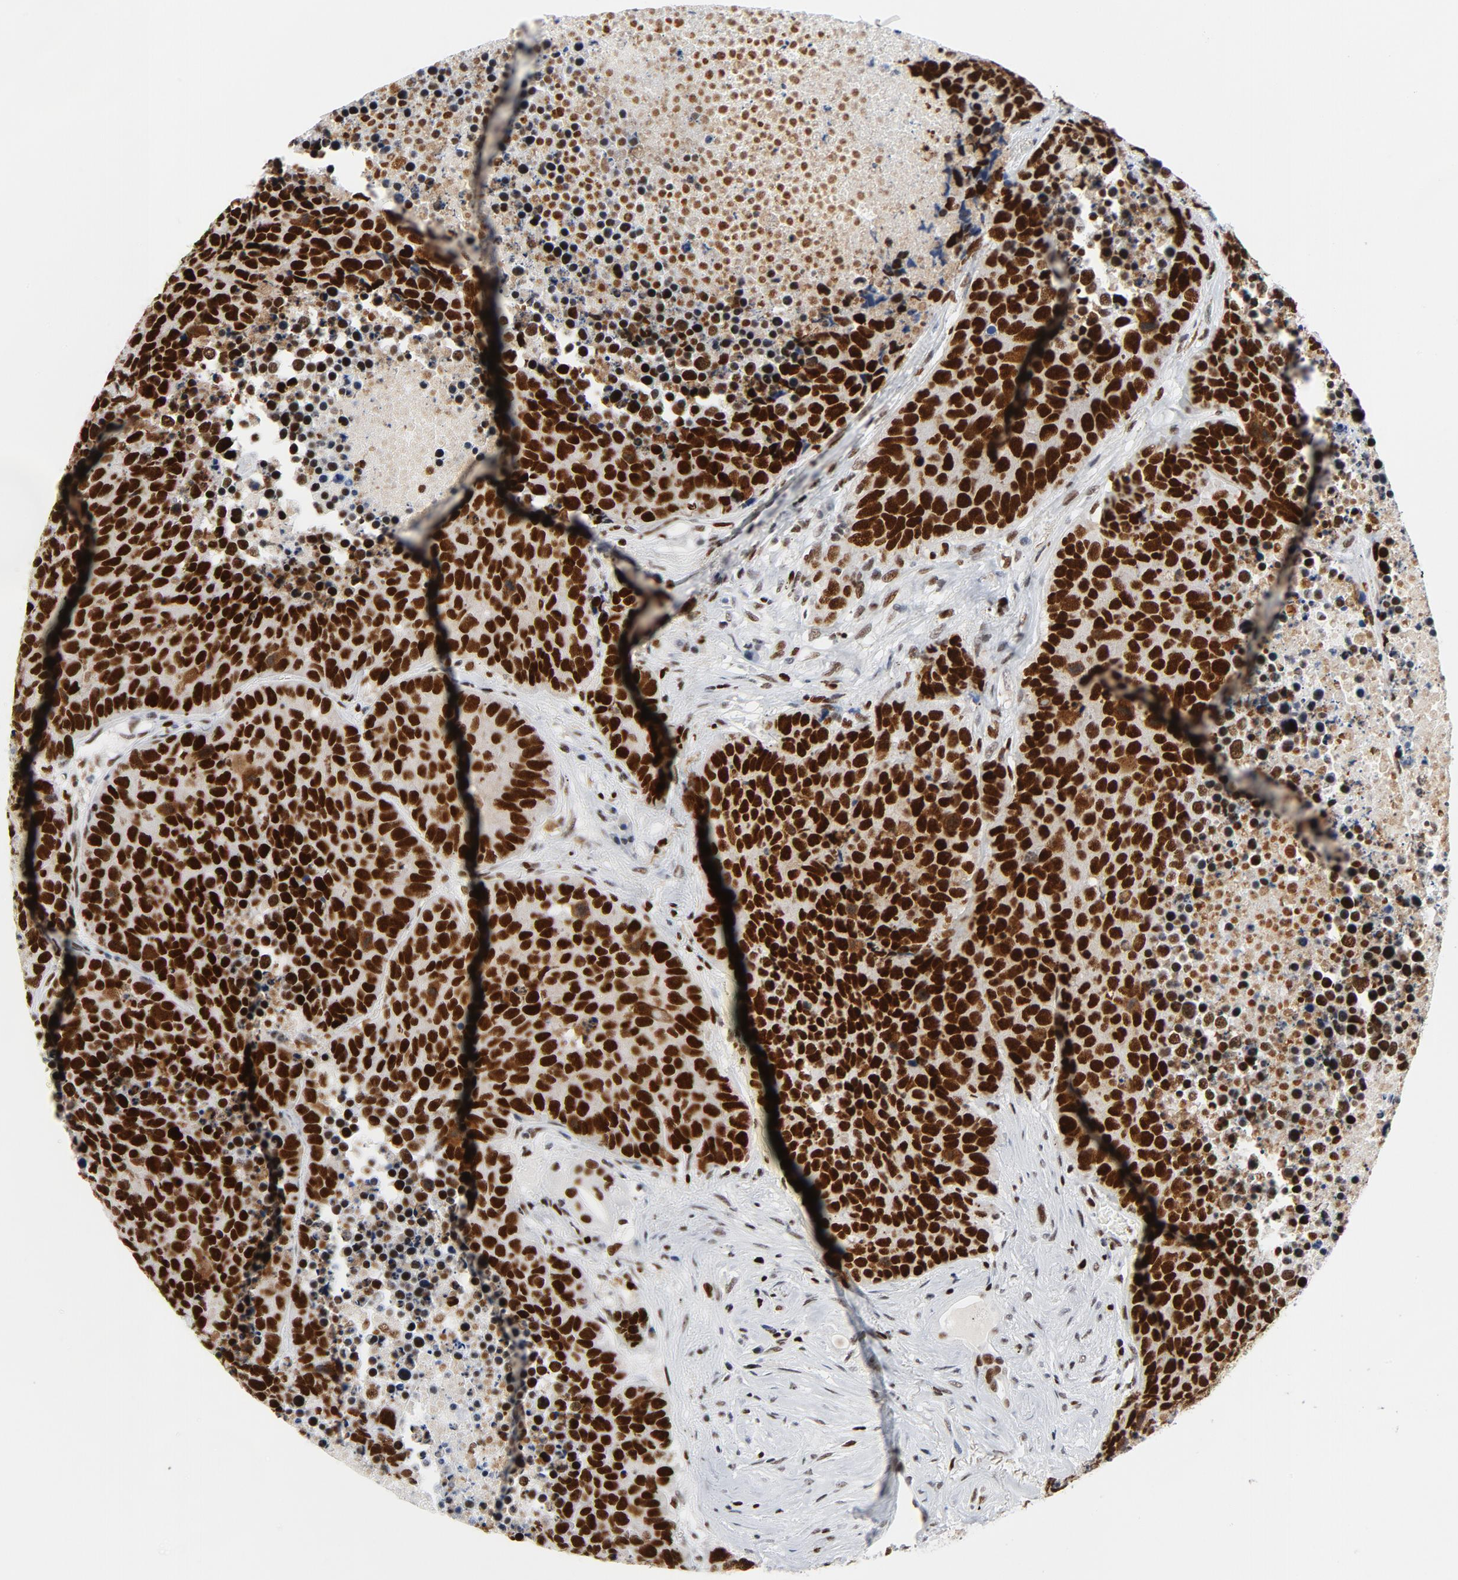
{"staining": {"intensity": "strong", "quantity": ">75%", "location": "nuclear"}, "tissue": "carcinoid", "cell_type": "Tumor cells", "image_type": "cancer", "snomed": [{"axis": "morphology", "description": "Carcinoid, malignant, NOS"}, {"axis": "topography", "description": "Lung"}], "caption": "Carcinoid (malignant) stained for a protein displays strong nuclear positivity in tumor cells. Nuclei are stained in blue.", "gene": "POLD1", "patient": {"sex": "male", "age": 60}}